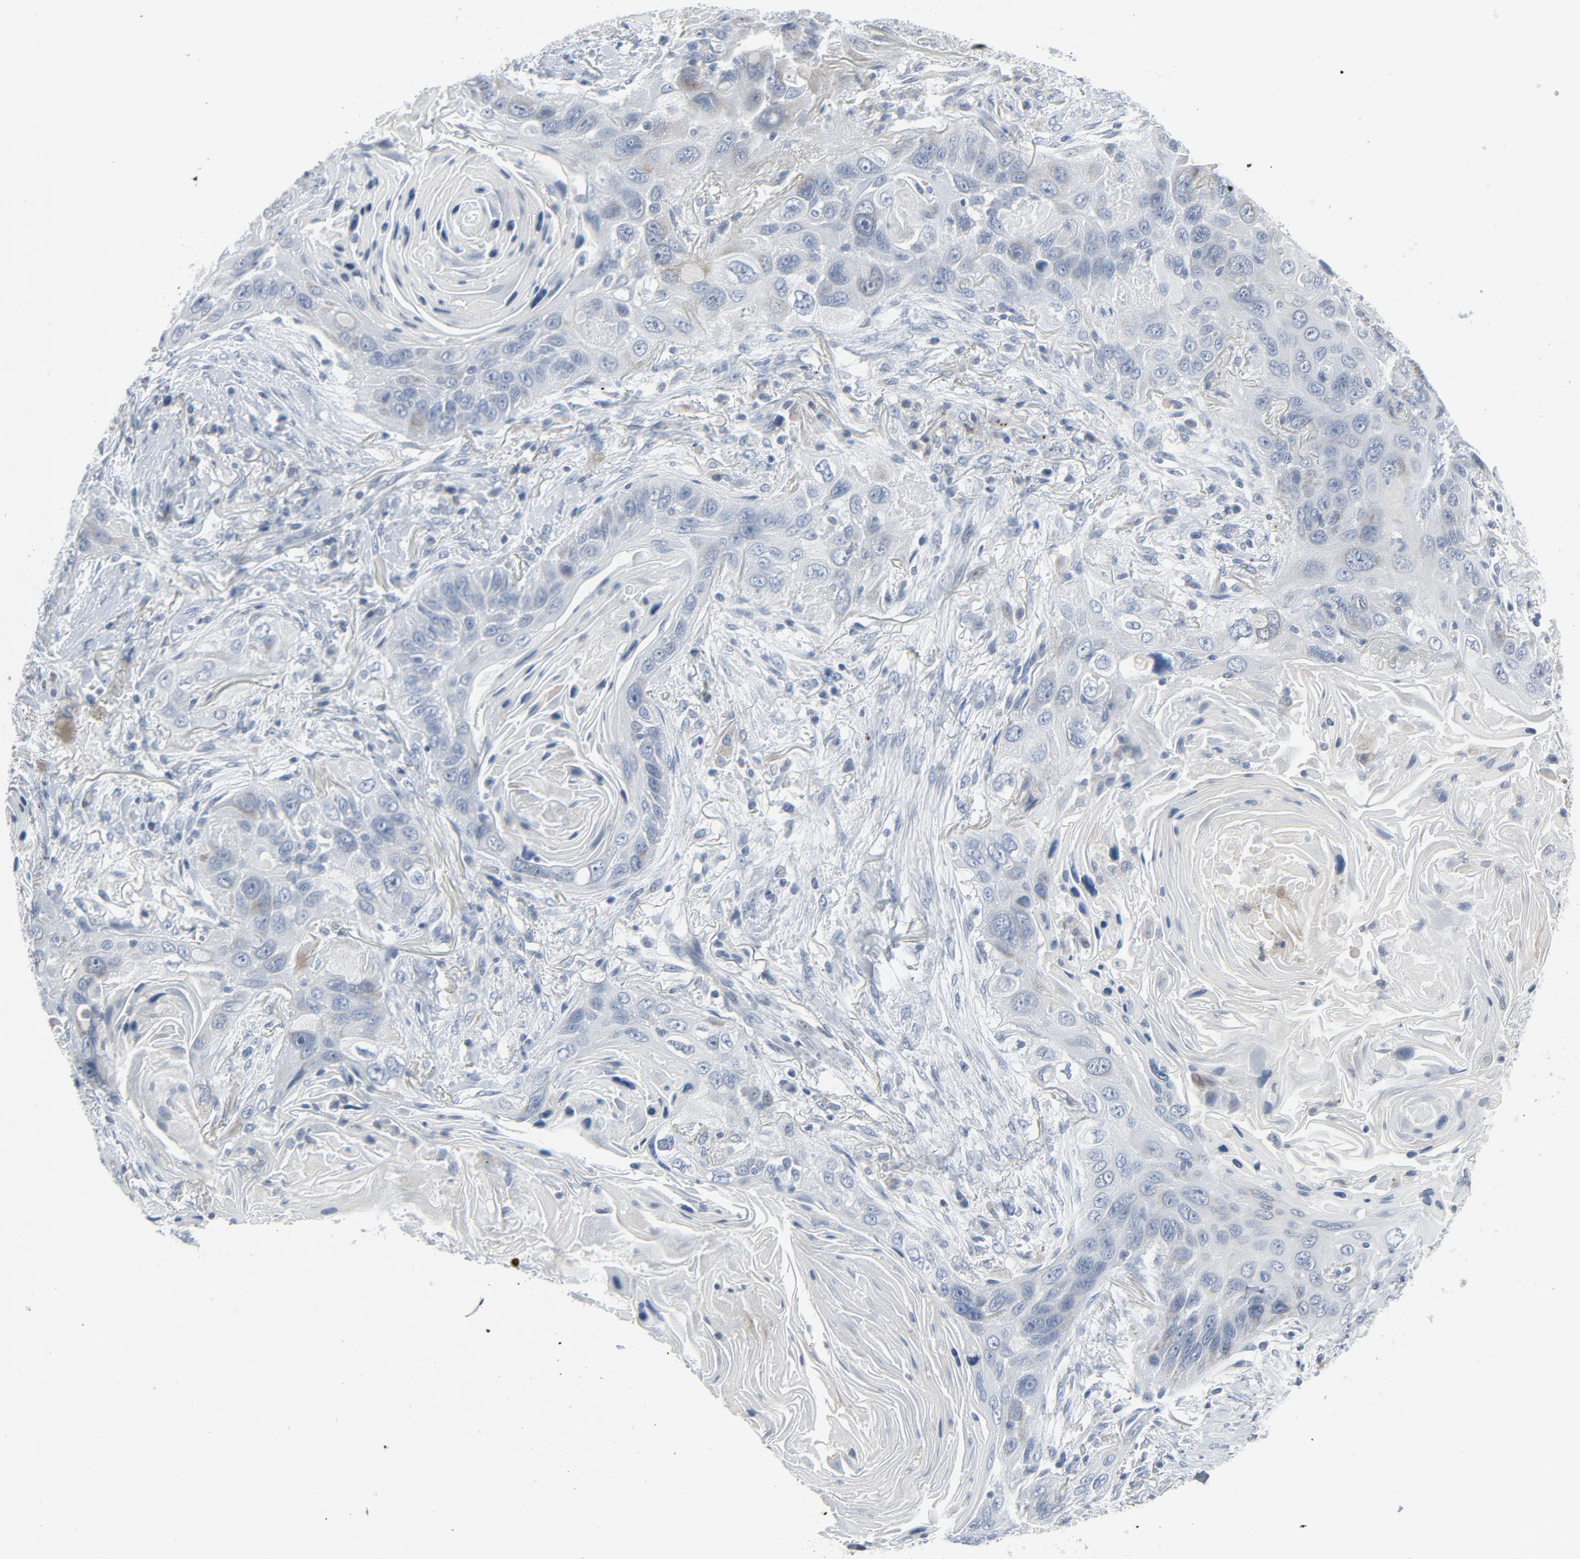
{"staining": {"intensity": "negative", "quantity": "none", "location": "none"}, "tissue": "lung cancer", "cell_type": "Tumor cells", "image_type": "cancer", "snomed": [{"axis": "morphology", "description": "Squamous cell carcinoma, NOS"}, {"axis": "topography", "description": "Lung"}], "caption": "This image is of lung cancer stained with immunohistochemistry to label a protein in brown with the nuclei are counter-stained blue. There is no staining in tumor cells. (DAB IHC, high magnification).", "gene": "GPX2", "patient": {"sex": "female", "age": 67}}